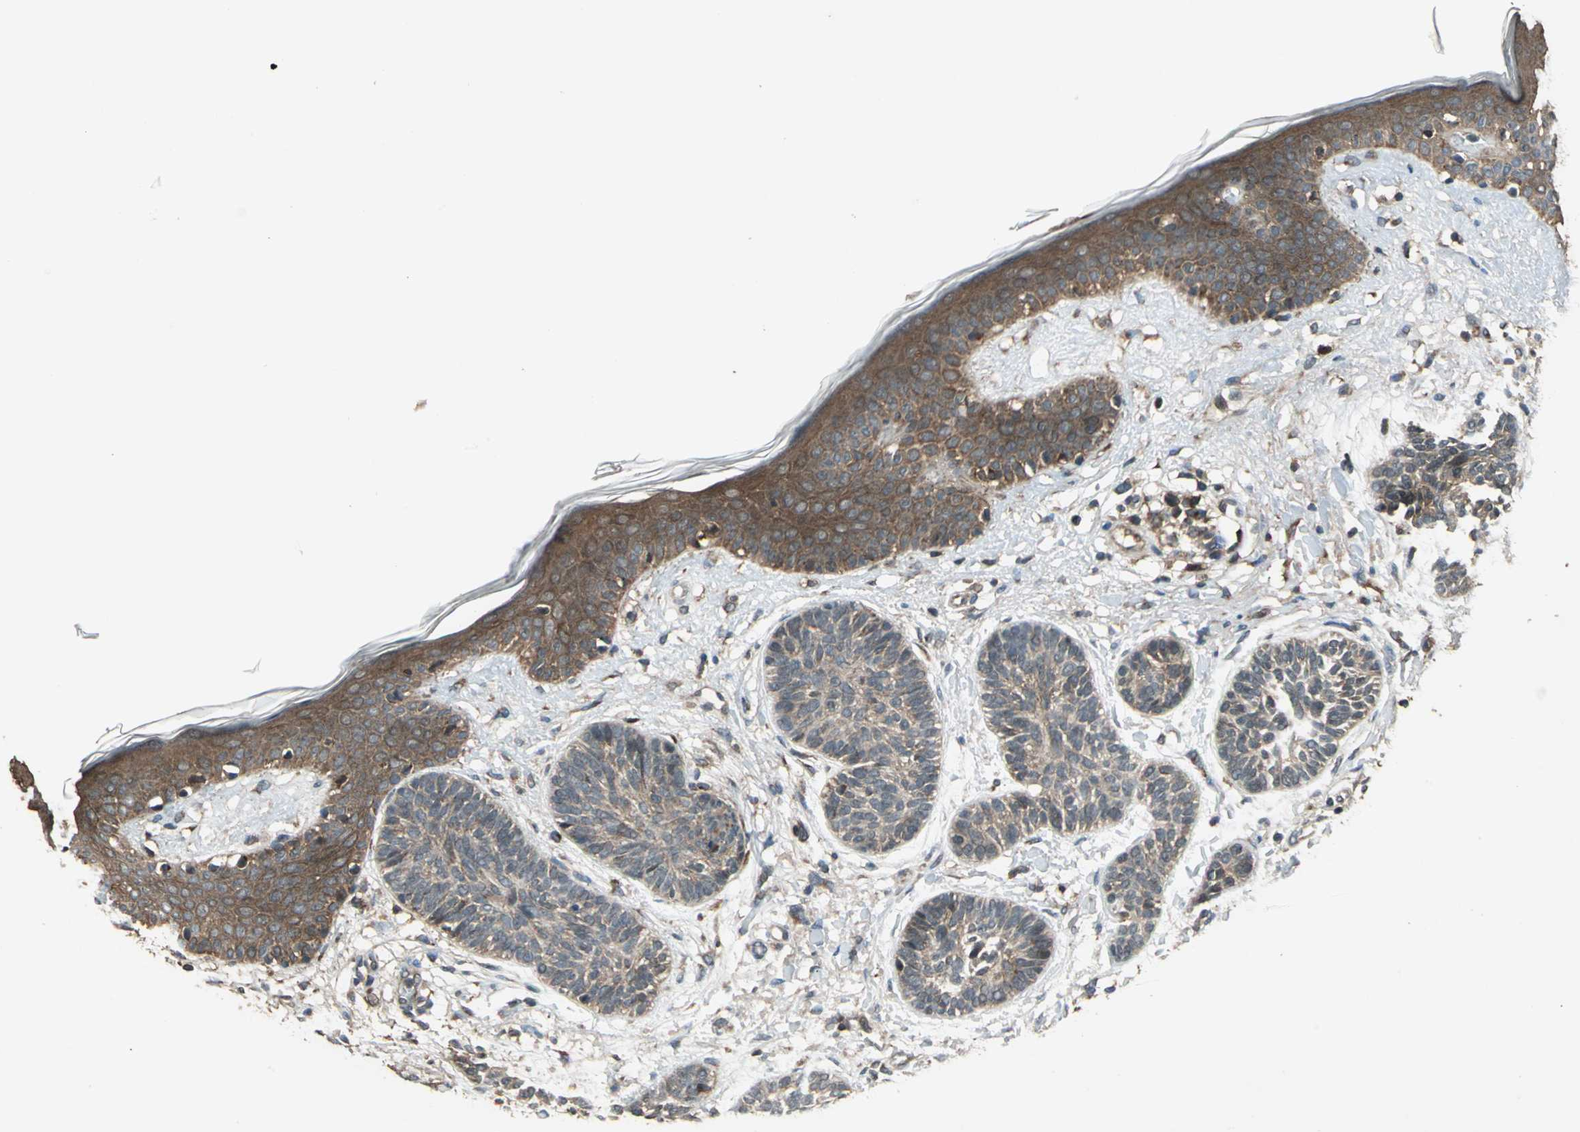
{"staining": {"intensity": "moderate", "quantity": ">75%", "location": "cytoplasmic/membranous"}, "tissue": "skin cancer", "cell_type": "Tumor cells", "image_type": "cancer", "snomed": [{"axis": "morphology", "description": "Normal tissue, NOS"}, {"axis": "morphology", "description": "Basal cell carcinoma"}, {"axis": "topography", "description": "Skin"}], "caption": "IHC (DAB) staining of skin cancer displays moderate cytoplasmic/membranous protein positivity in about >75% of tumor cells.", "gene": "NFKBIE", "patient": {"sex": "male", "age": 63}}